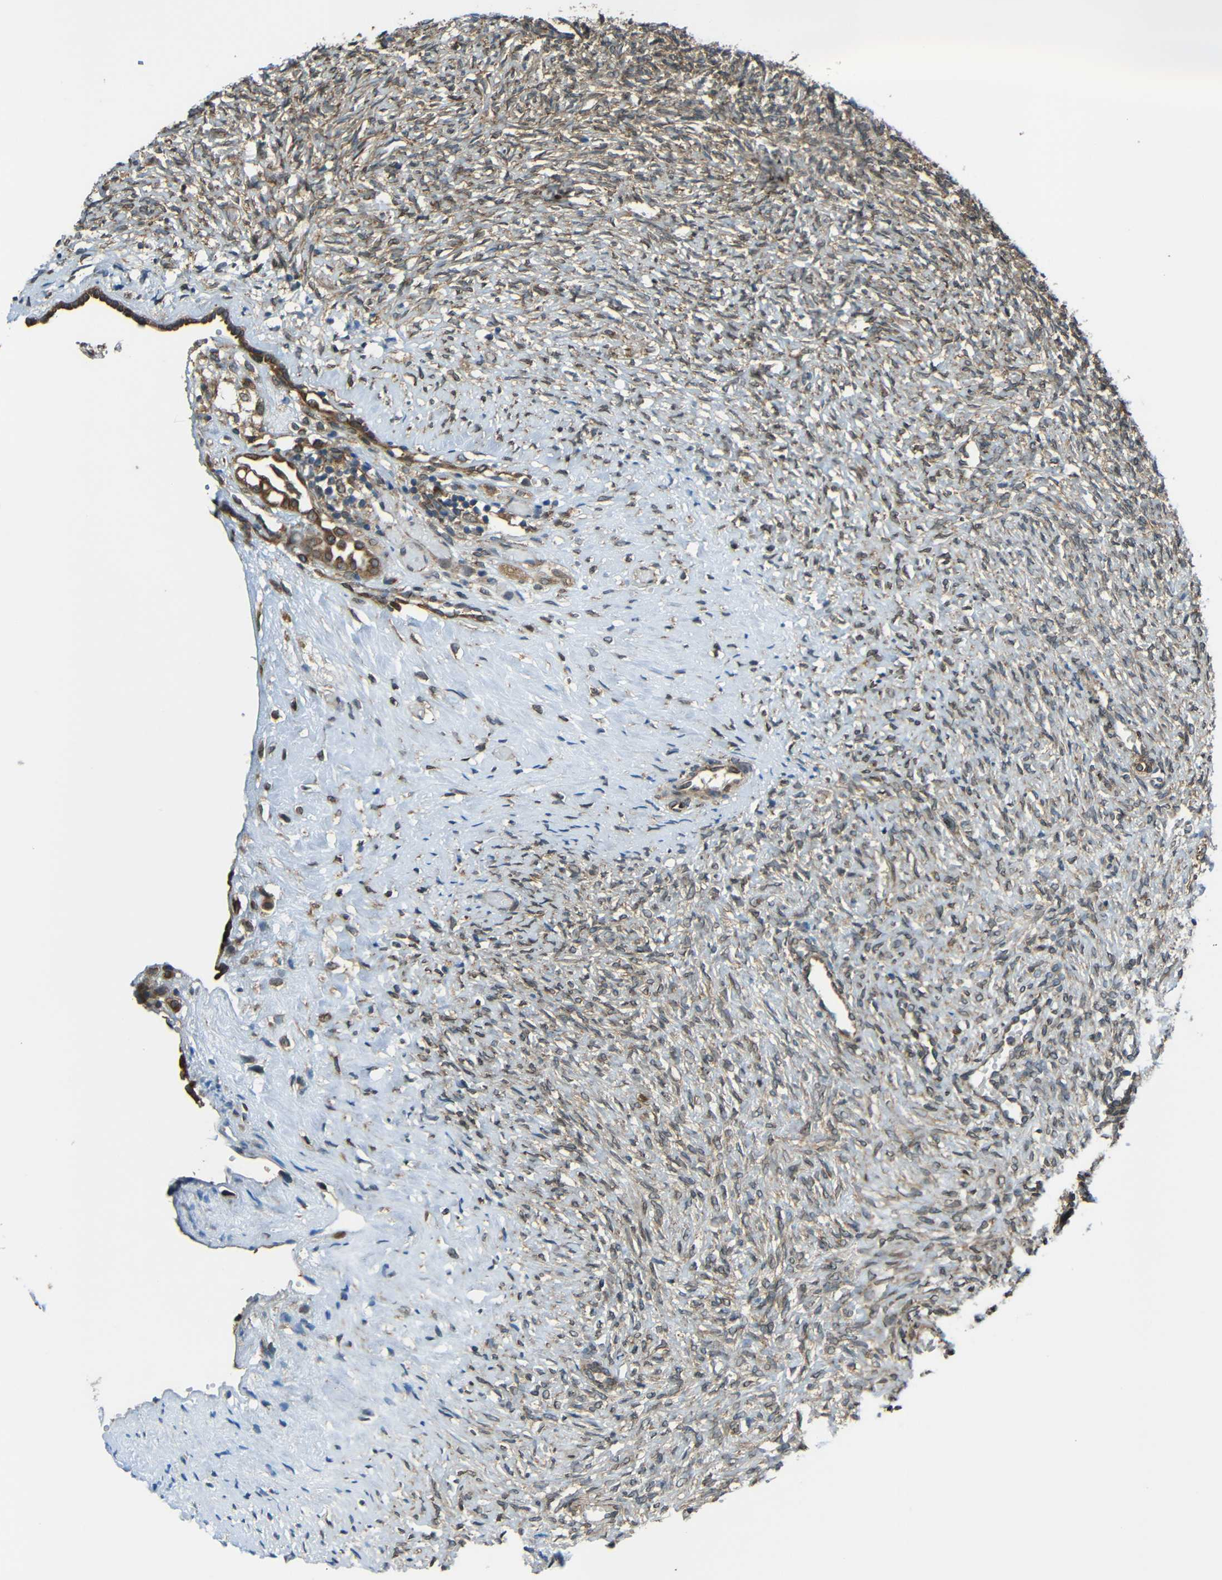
{"staining": {"intensity": "moderate", "quantity": "25%-75%", "location": "cytoplasmic/membranous"}, "tissue": "ovary", "cell_type": "Ovarian stroma cells", "image_type": "normal", "snomed": [{"axis": "morphology", "description": "Normal tissue, NOS"}, {"axis": "topography", "description": "Ovary"}], "caption": "Immunohistochemistry (DAB) staining of benign ovary reveals moderate cytoplasmic/membranous protein staining in about 25%-75% of ovarian stroma cells. Immunohistochemistry (ihc) stains the protein in brown and the nuclei are stained blue.", "gene": "VAPB", "patient": {"sex": "female", "age": 35}}